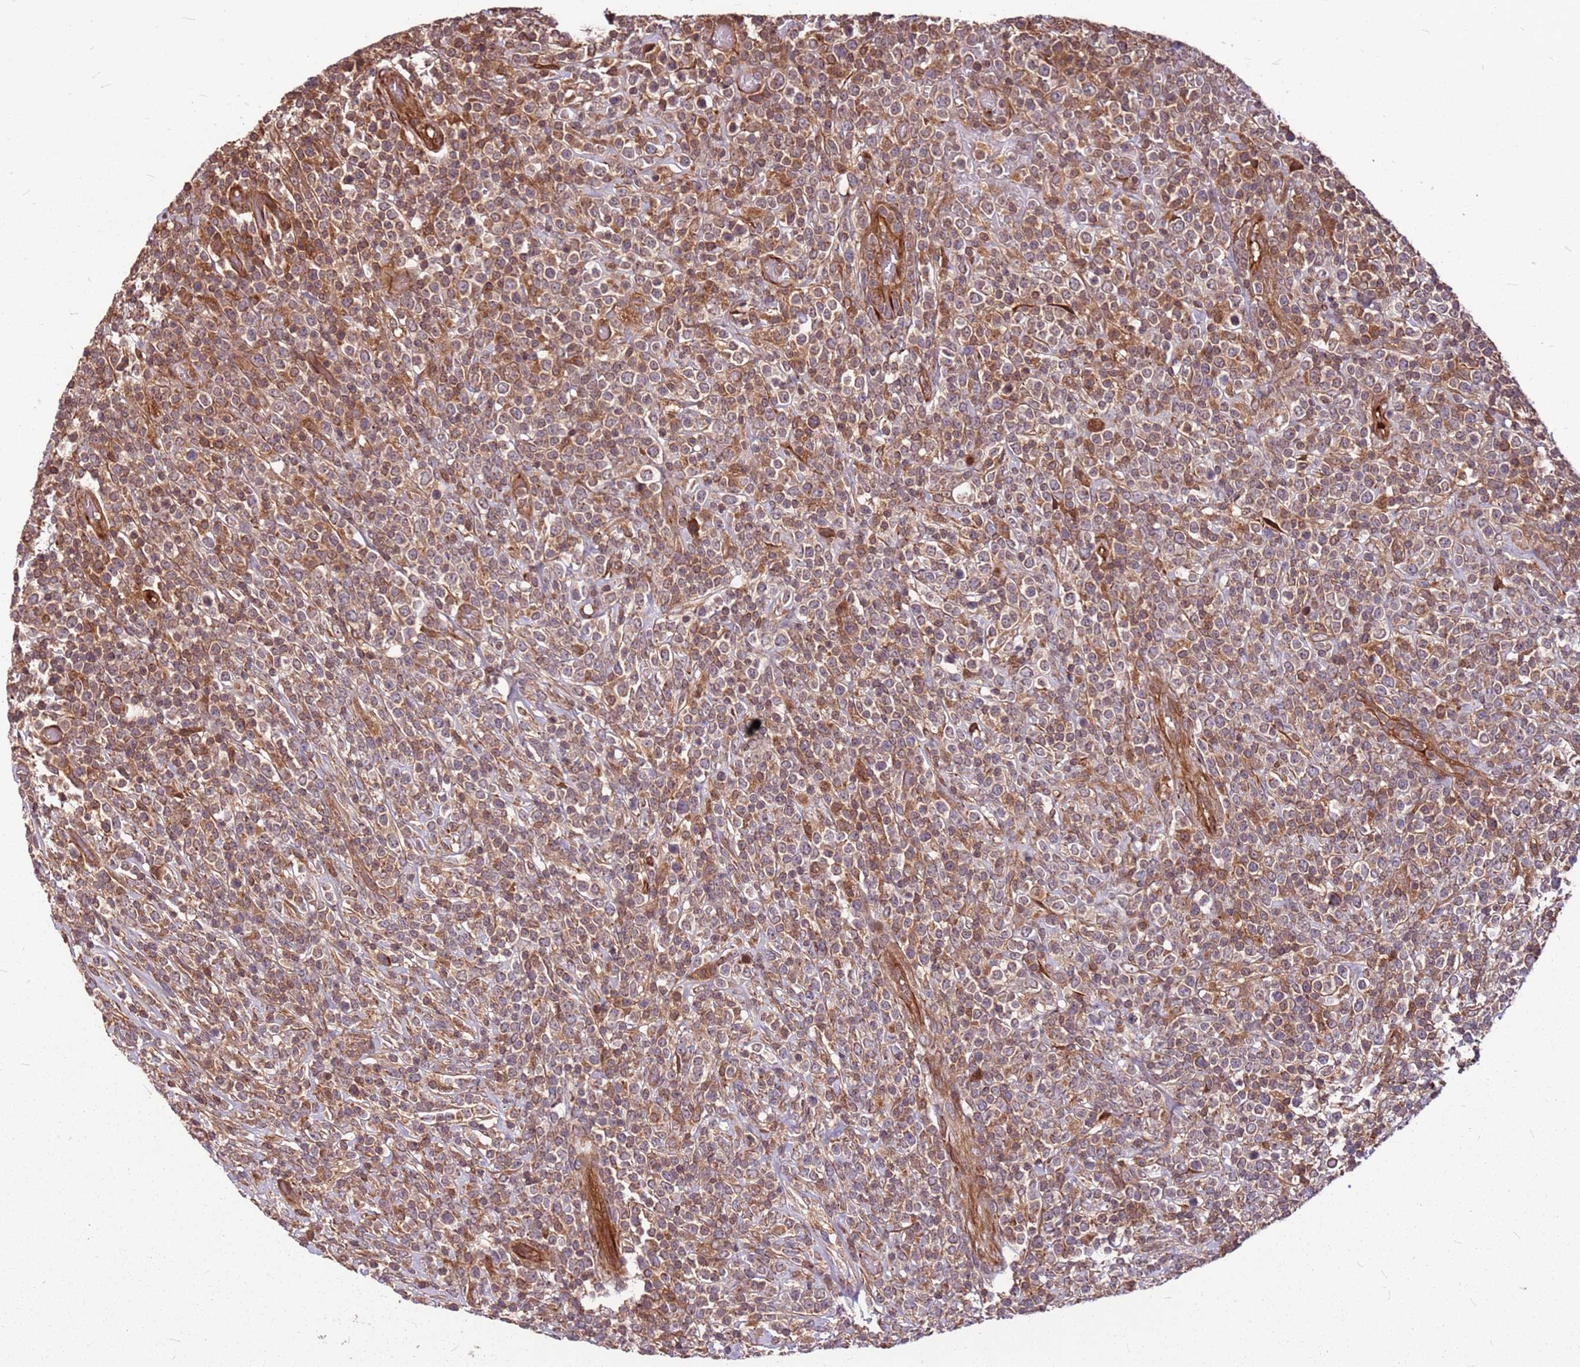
{"staining": {"intensity": "weak", "quantity": ">75%", "location": "cytoplasmic/membranous"}, "tissue": "lymphoma", "cell_type": "Tumor cells", "image_type": "cancer", "snomed": [{"axis": "morphology", "description": "Malignant lymphoma, non-Hodgkin's type, High grade"}, {"axis": "topography", "description": "Colon"}], "caption": "This image exhibits lymphoma stained with immunohistochemistry to label a protein in brown. The cytoplasmic/membranous of tumor cells show weak positivity for the protein. Nuclei are counter-stained blue.", "gene": "LYPLAL1", "patient": {"sex": "female", "age": 53}}